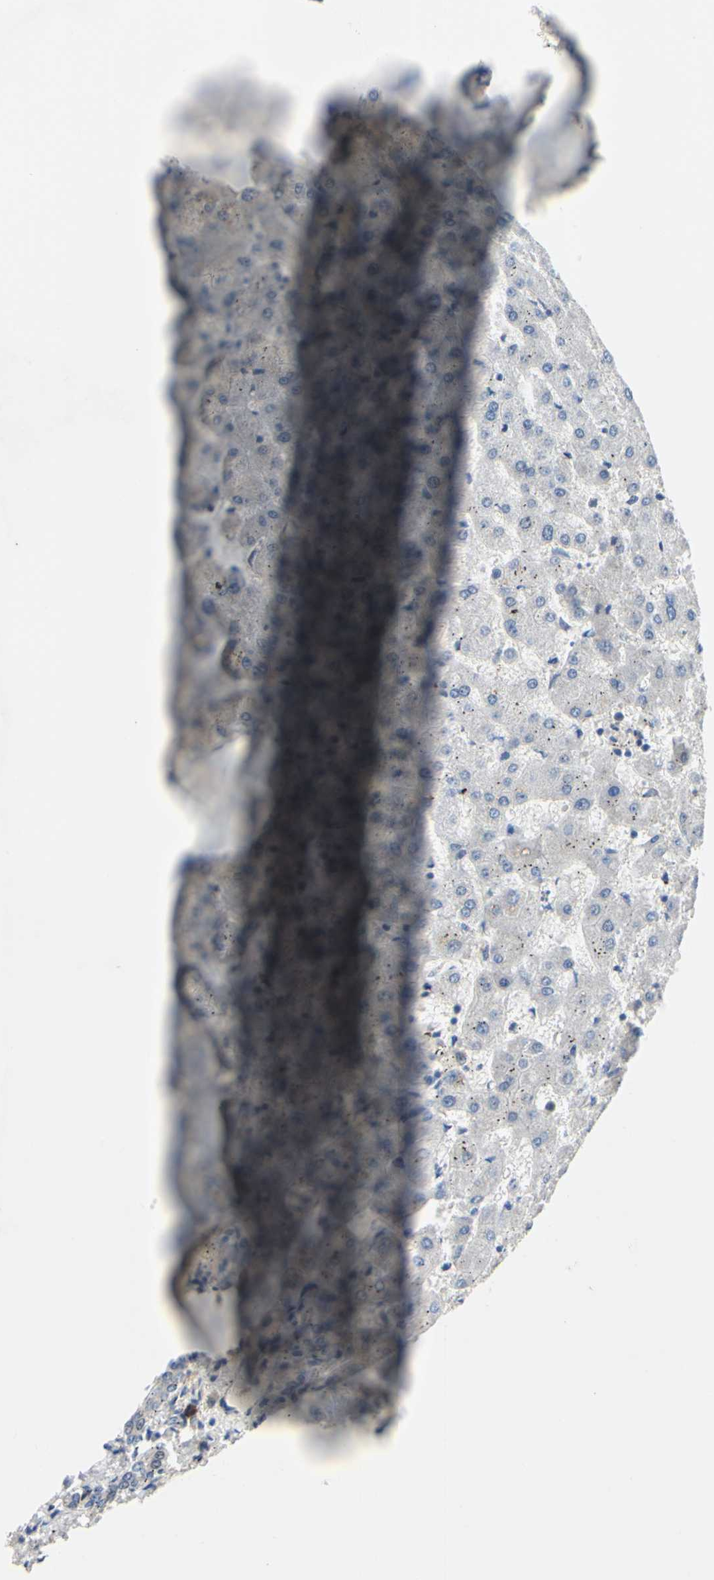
{"staining": {"intensity": "negative", "quantity": "none", "location": "none"}, "tissue": "liver", "cell_type": "Cholangiocytes", "image_type": "normal", "snomed": [{"axis": "morphology", "description": "Normal tissue, NOS"}, {"axis": "topography", "description": "Liver"}], "caption": "IHC micrograph of benign liver: liver stained with DAB reveals no significant protein positivity in cholangiocytes. (DAB (3,3'-diaminobenzidine) immunohistochemistry visualized using brightfield microscopy, high magnification).", "gene": "LHX9", "patient": {"sex": "female", "age": 63}}